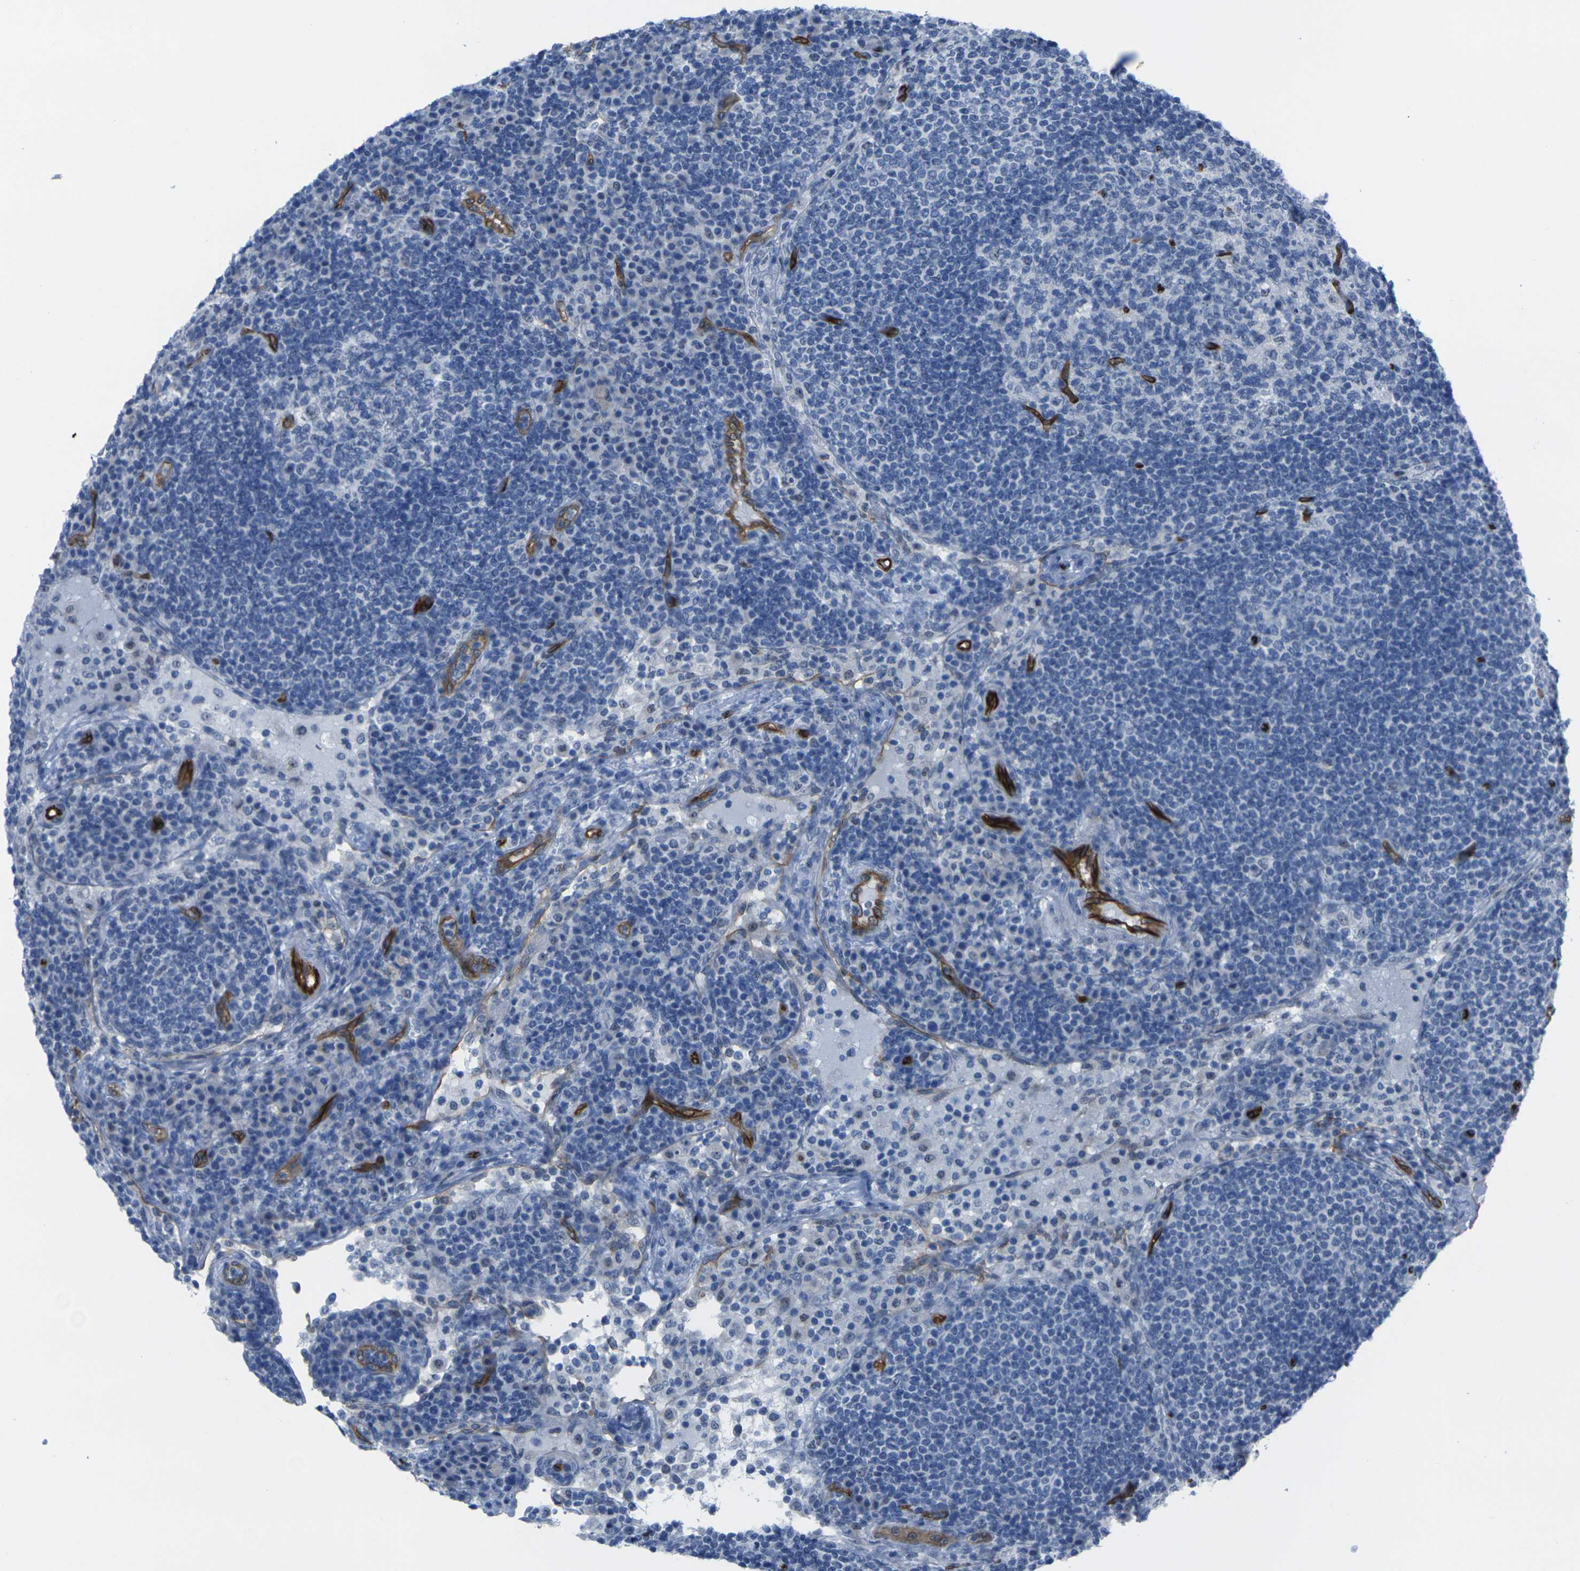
{"staining": {"intensity": "negative", "quantity": "none", "location": "none"}, "tissue": "lymph node", "cell_type": "Germinal center cells", "image_type": "normal", "snomed": [{"axis": "morphology", "description": "Normal tissue, NOS"}, {"axis": "topography", "description": "Lymph node"}], "caption": "This is a photomicrograph of immunohistochemistry (IHC) staining of normal lymph node, which shows no staining in germinal center cells.", "gene": "HSPA12B", "patient": {"sex": "female", "age": 53}}